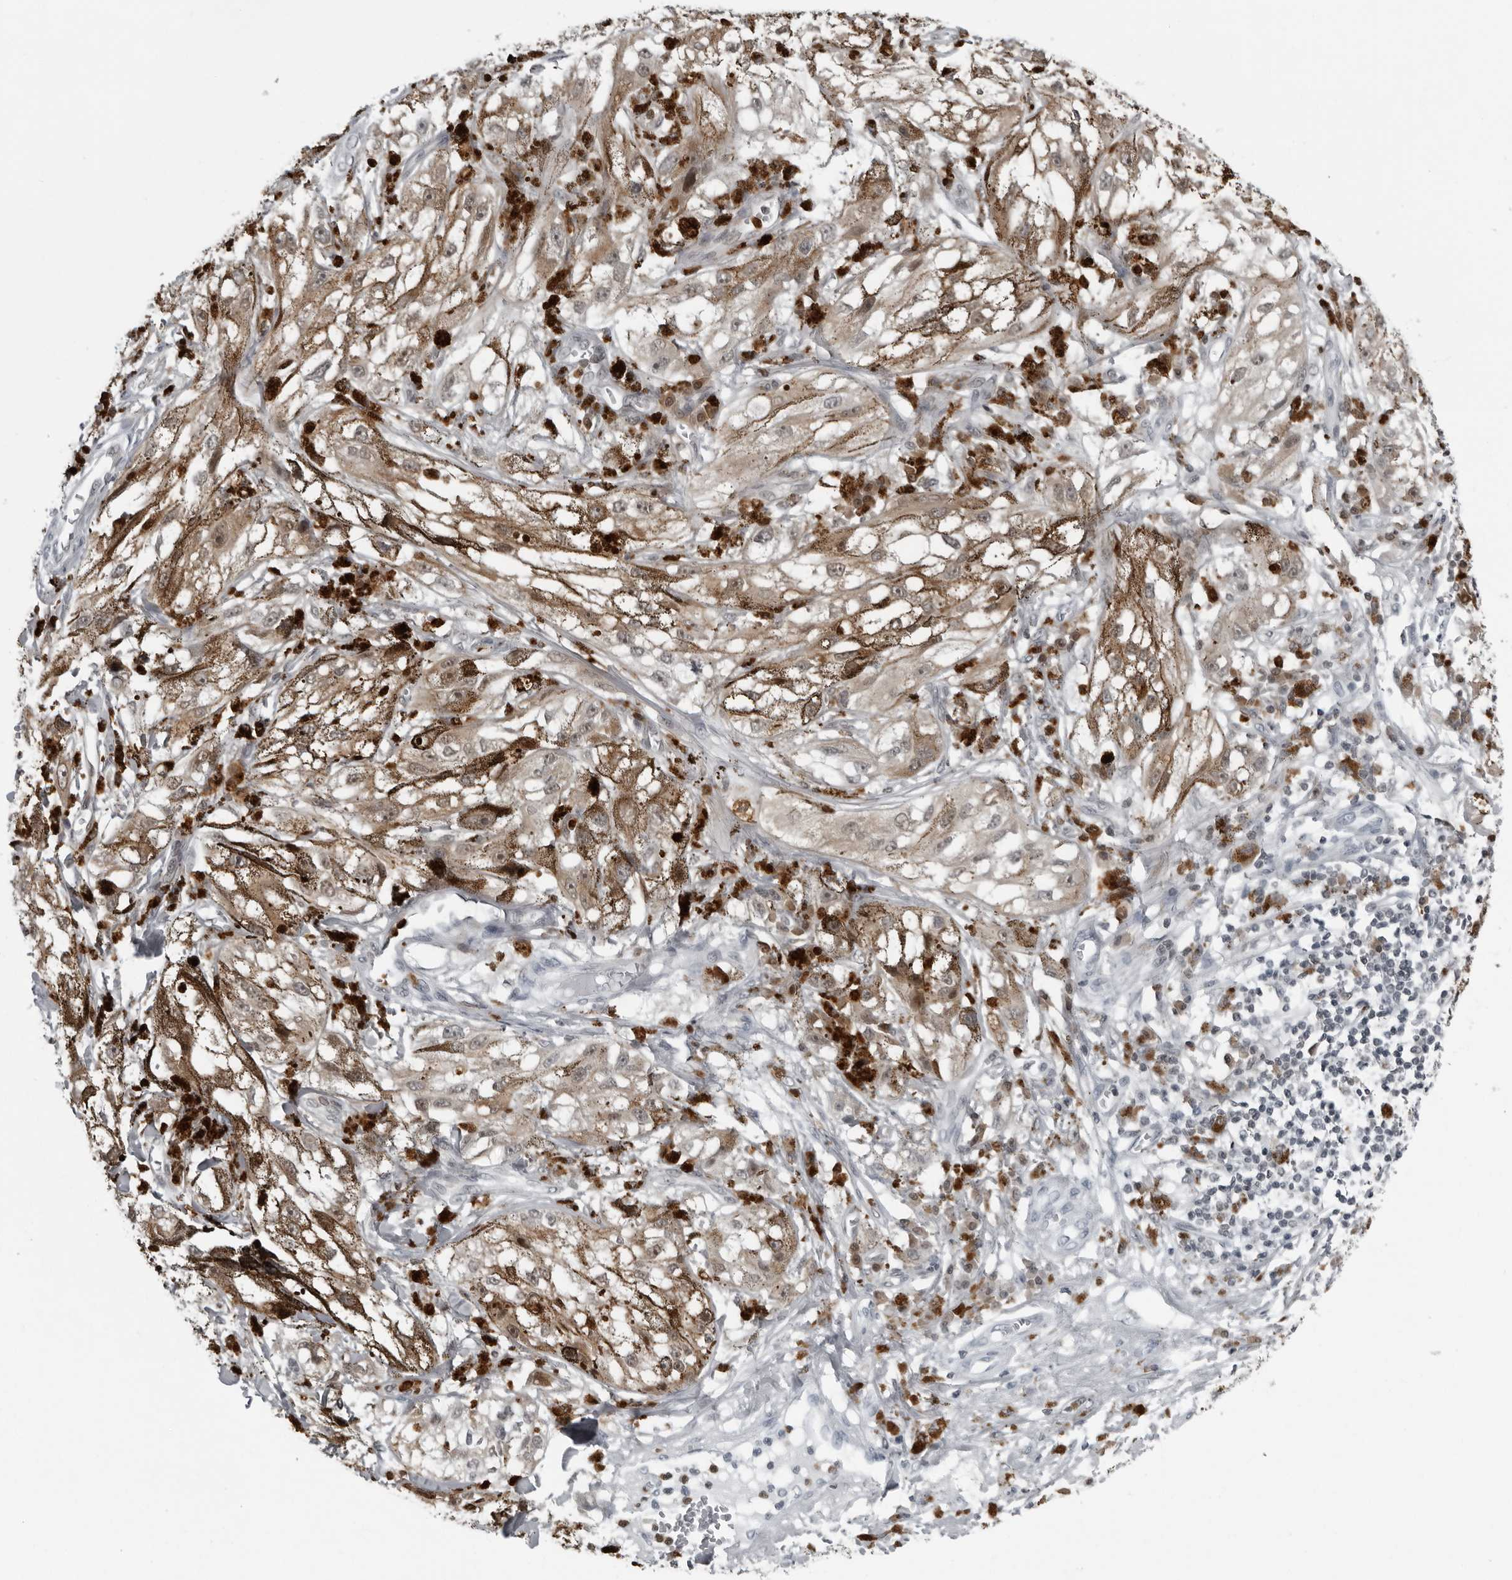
{"staining": {"intensity": "weak", "quantity": ">75%", "location": "cytoplasmic/membranous"}, "tissue": "melanoma", "cell_type": "Tumor cells", "image_type": "cancer", "snomed": [{"axis": "morphology", "description": "Malignant melanoma, NOS"}, {"axis": "topography", "description": "Skin"}], "caption": "Human malignant melanoma stained with a protein marker exhibits weak staining in tumor cells.", "gene": "RTCA", "patient": {"sex": "male", "age": 88}}